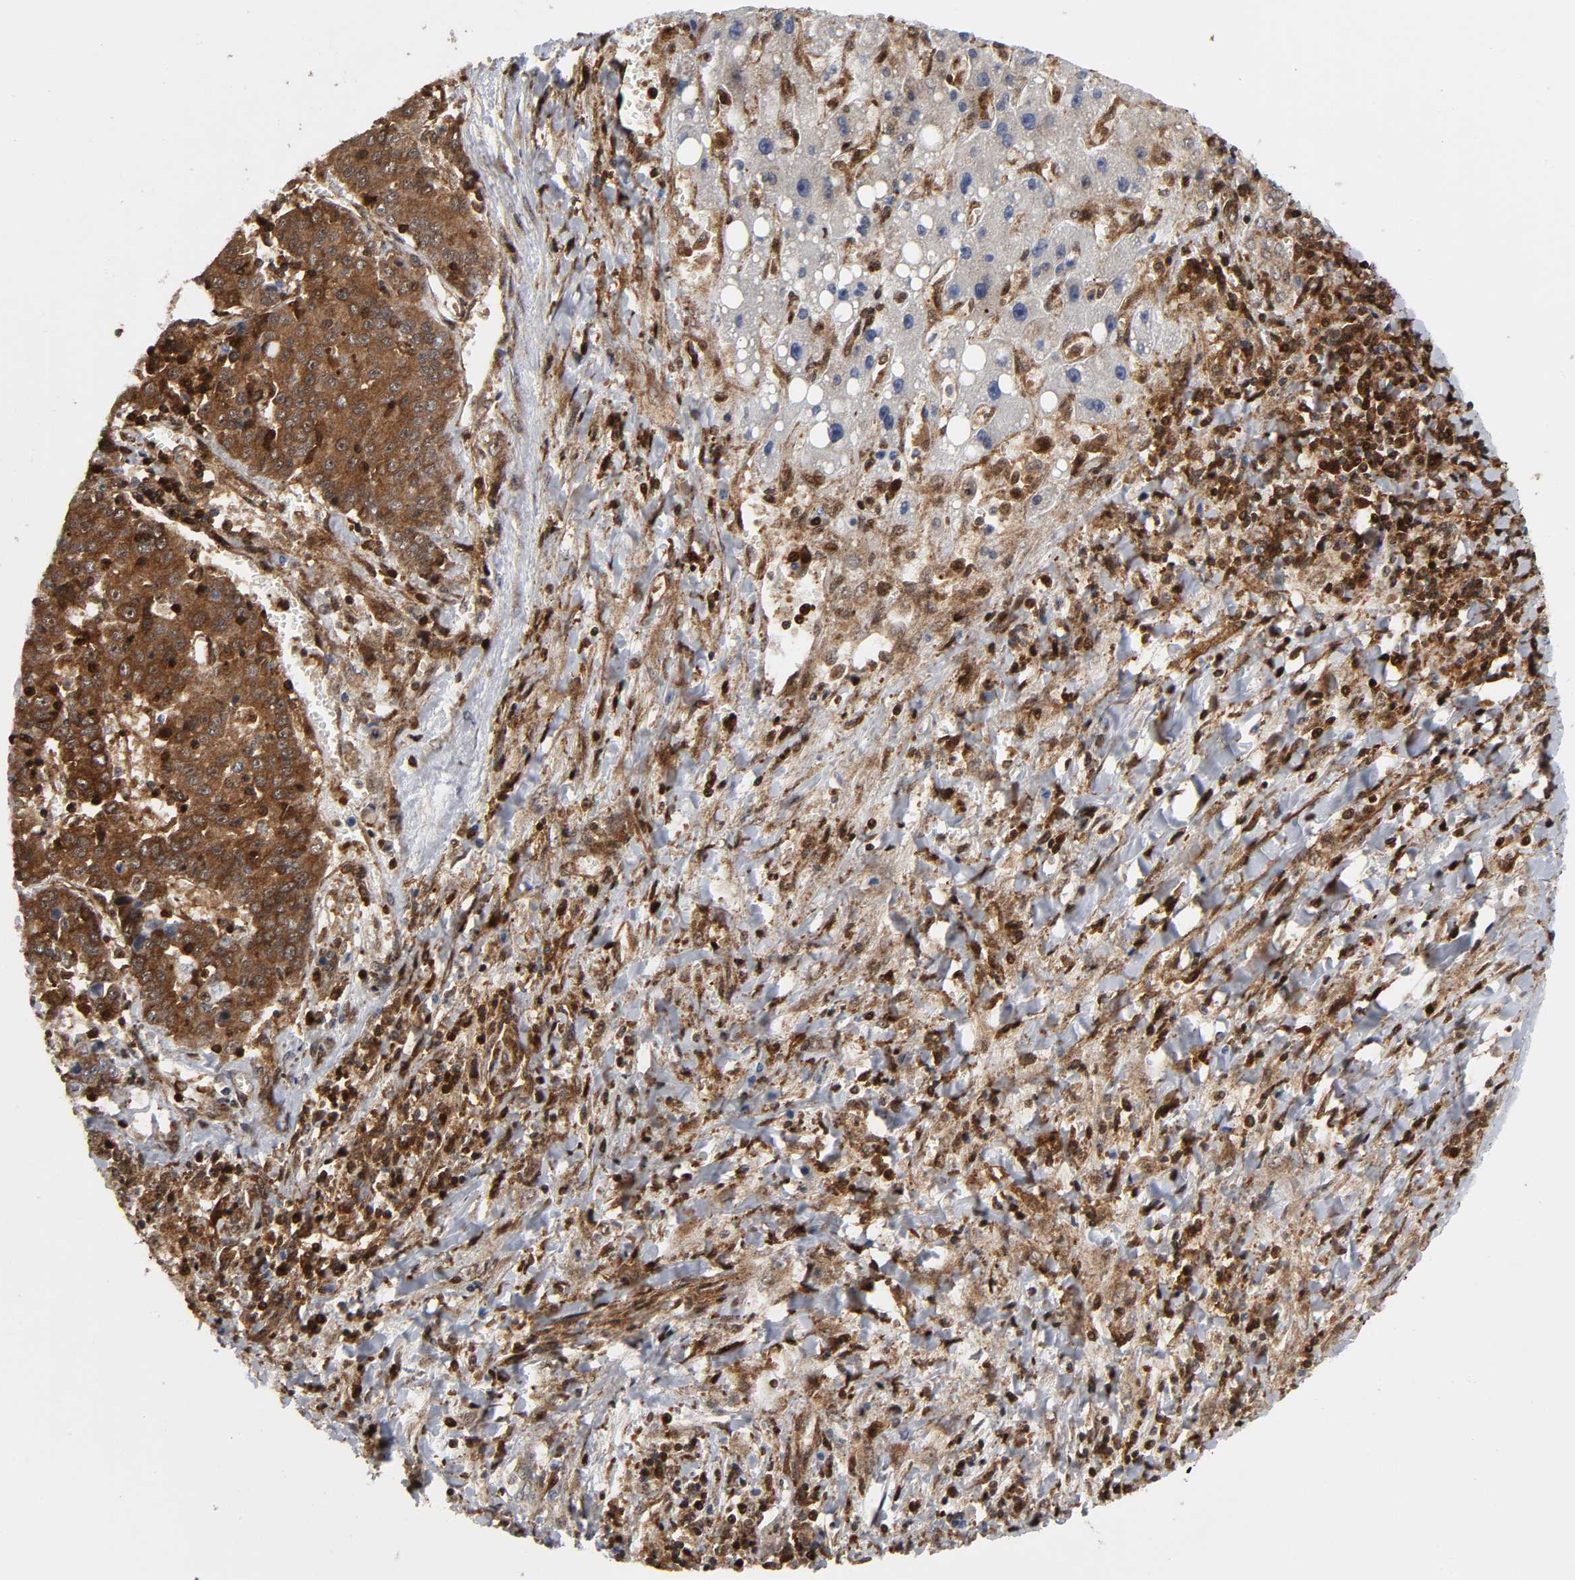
{"staining": {"intensity": "strong", "quantity": ">75%", "location": "cytoplasmic/membranous"}, "tissue": "liver cancer", "cell_type": "Tumor cells", "image_type": "cancer", "snomed": [{"axis": "morphology", "description": "Carcinoma, Hepatocellular, NOS"}, {"axis": "topography", "description": "Liver"}], "caption": "A brown stain shows strong cytoplasmic/membranous positivity of a protein in liver cancer (hepatocellular carcinoma) tumor cells. The staining was performed using DAB, with brown indicating positive protein expression. Nuclei are stained blue with hematoxylin.", "gene": "MAPK1", "patient": {"sex": "female", "age": 53}}